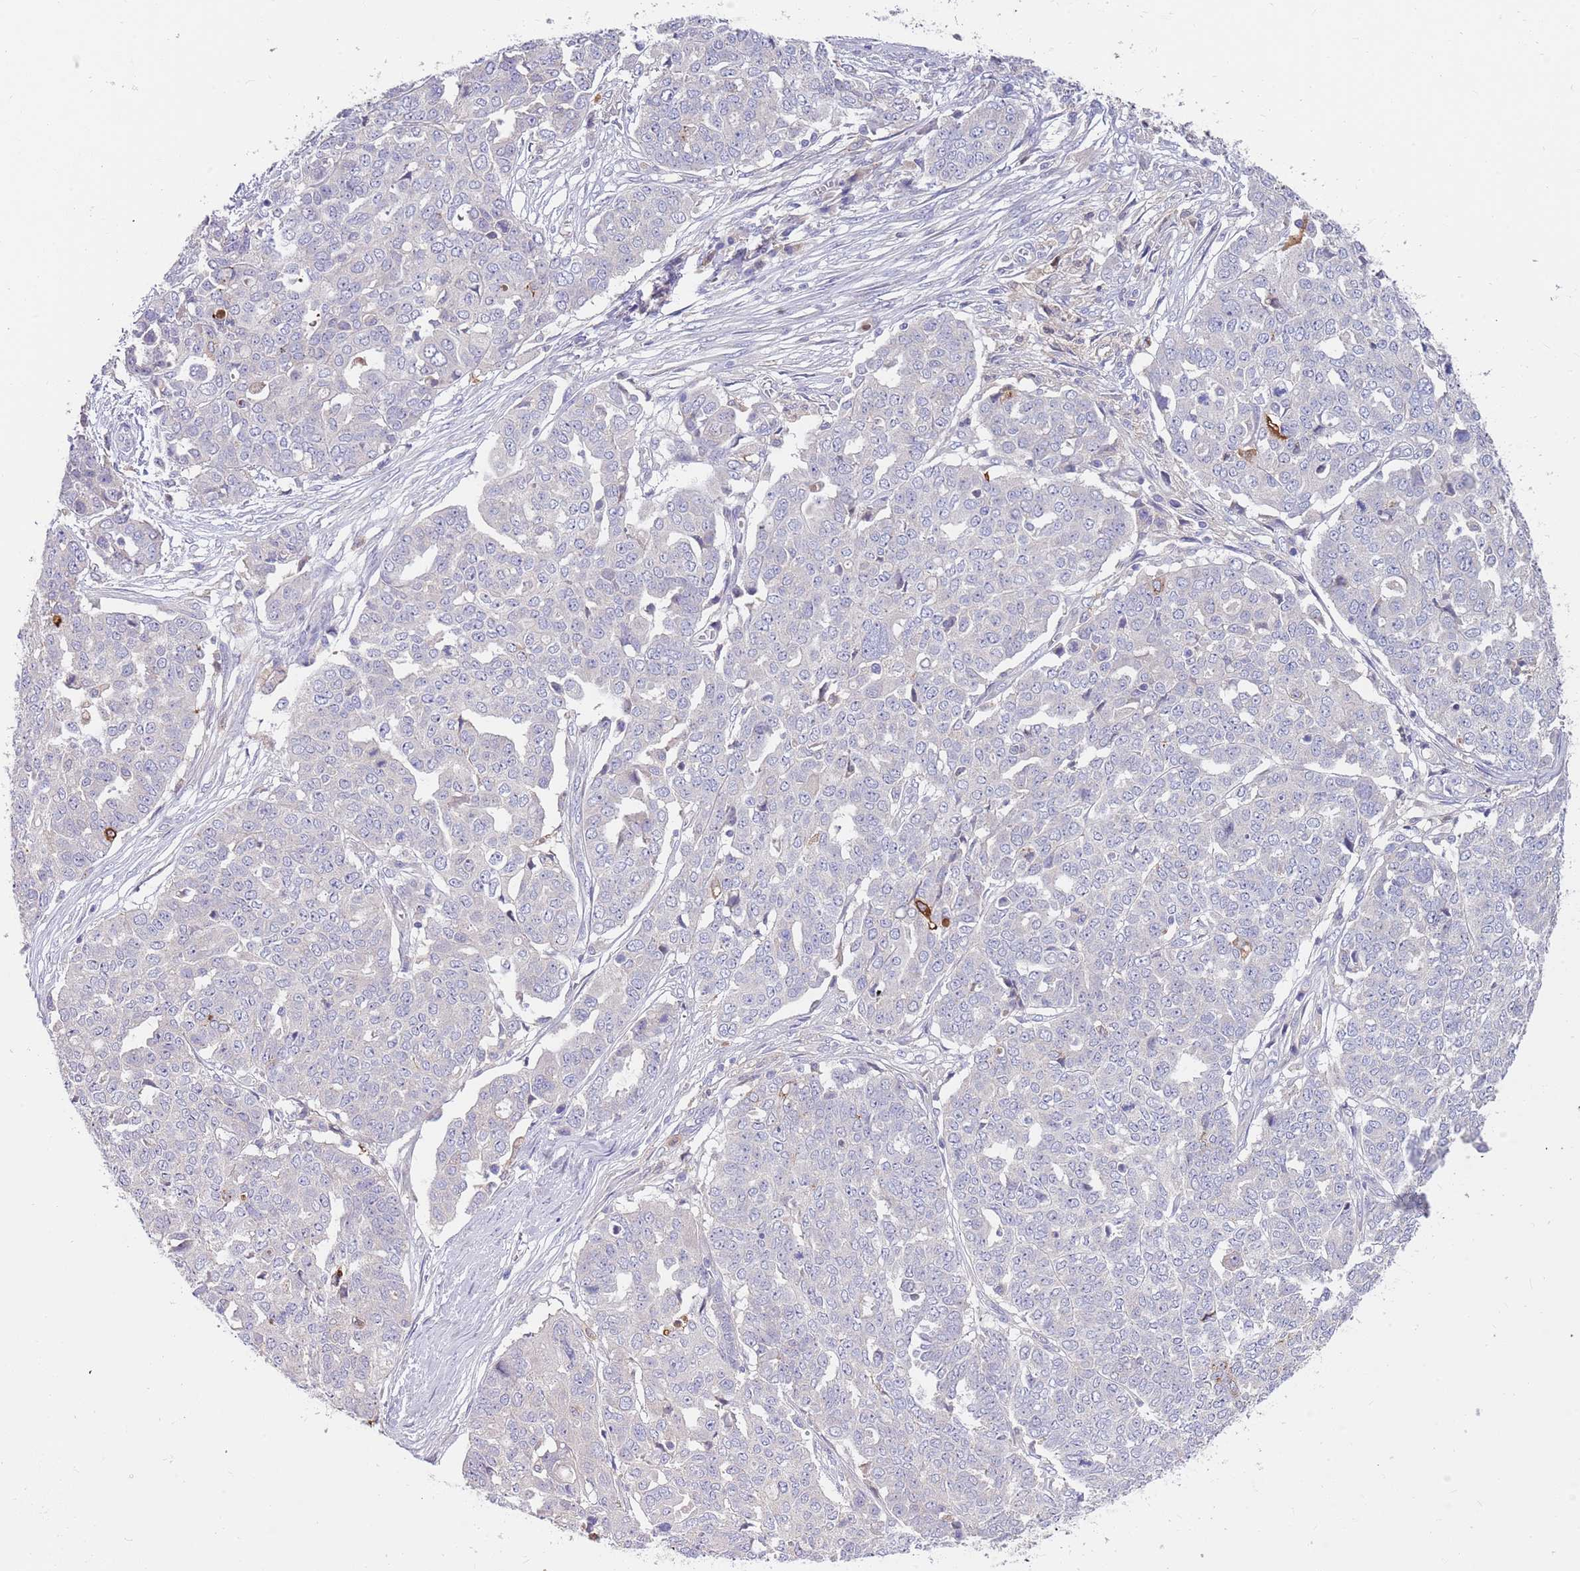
{"staining": {"intensity": "negative", "quantity": "none", "location": "none"}, "tissue": "ovarian cancer", "cell_type": "Tumor cells", "image_type": "cancer", "snomed": [{"axis": "morphology", "description": "Cystadenocarcinoma, serous, NOS"}, {"axis": "topography", "description": "Soft tissue"}, {"axis": "topography", "description": "Ovary"}], "caption": "A micrograph of ovarian cancer (serous cystadenocarcinoma) stained for a protein reveals no brown staining in tumor cells. The staining is performed using DAB brown chromogen with nuclei counter-stained in using hematoxylin.", "gene": "BORCS5", "patient": {"sex": "female", "age": 57}}